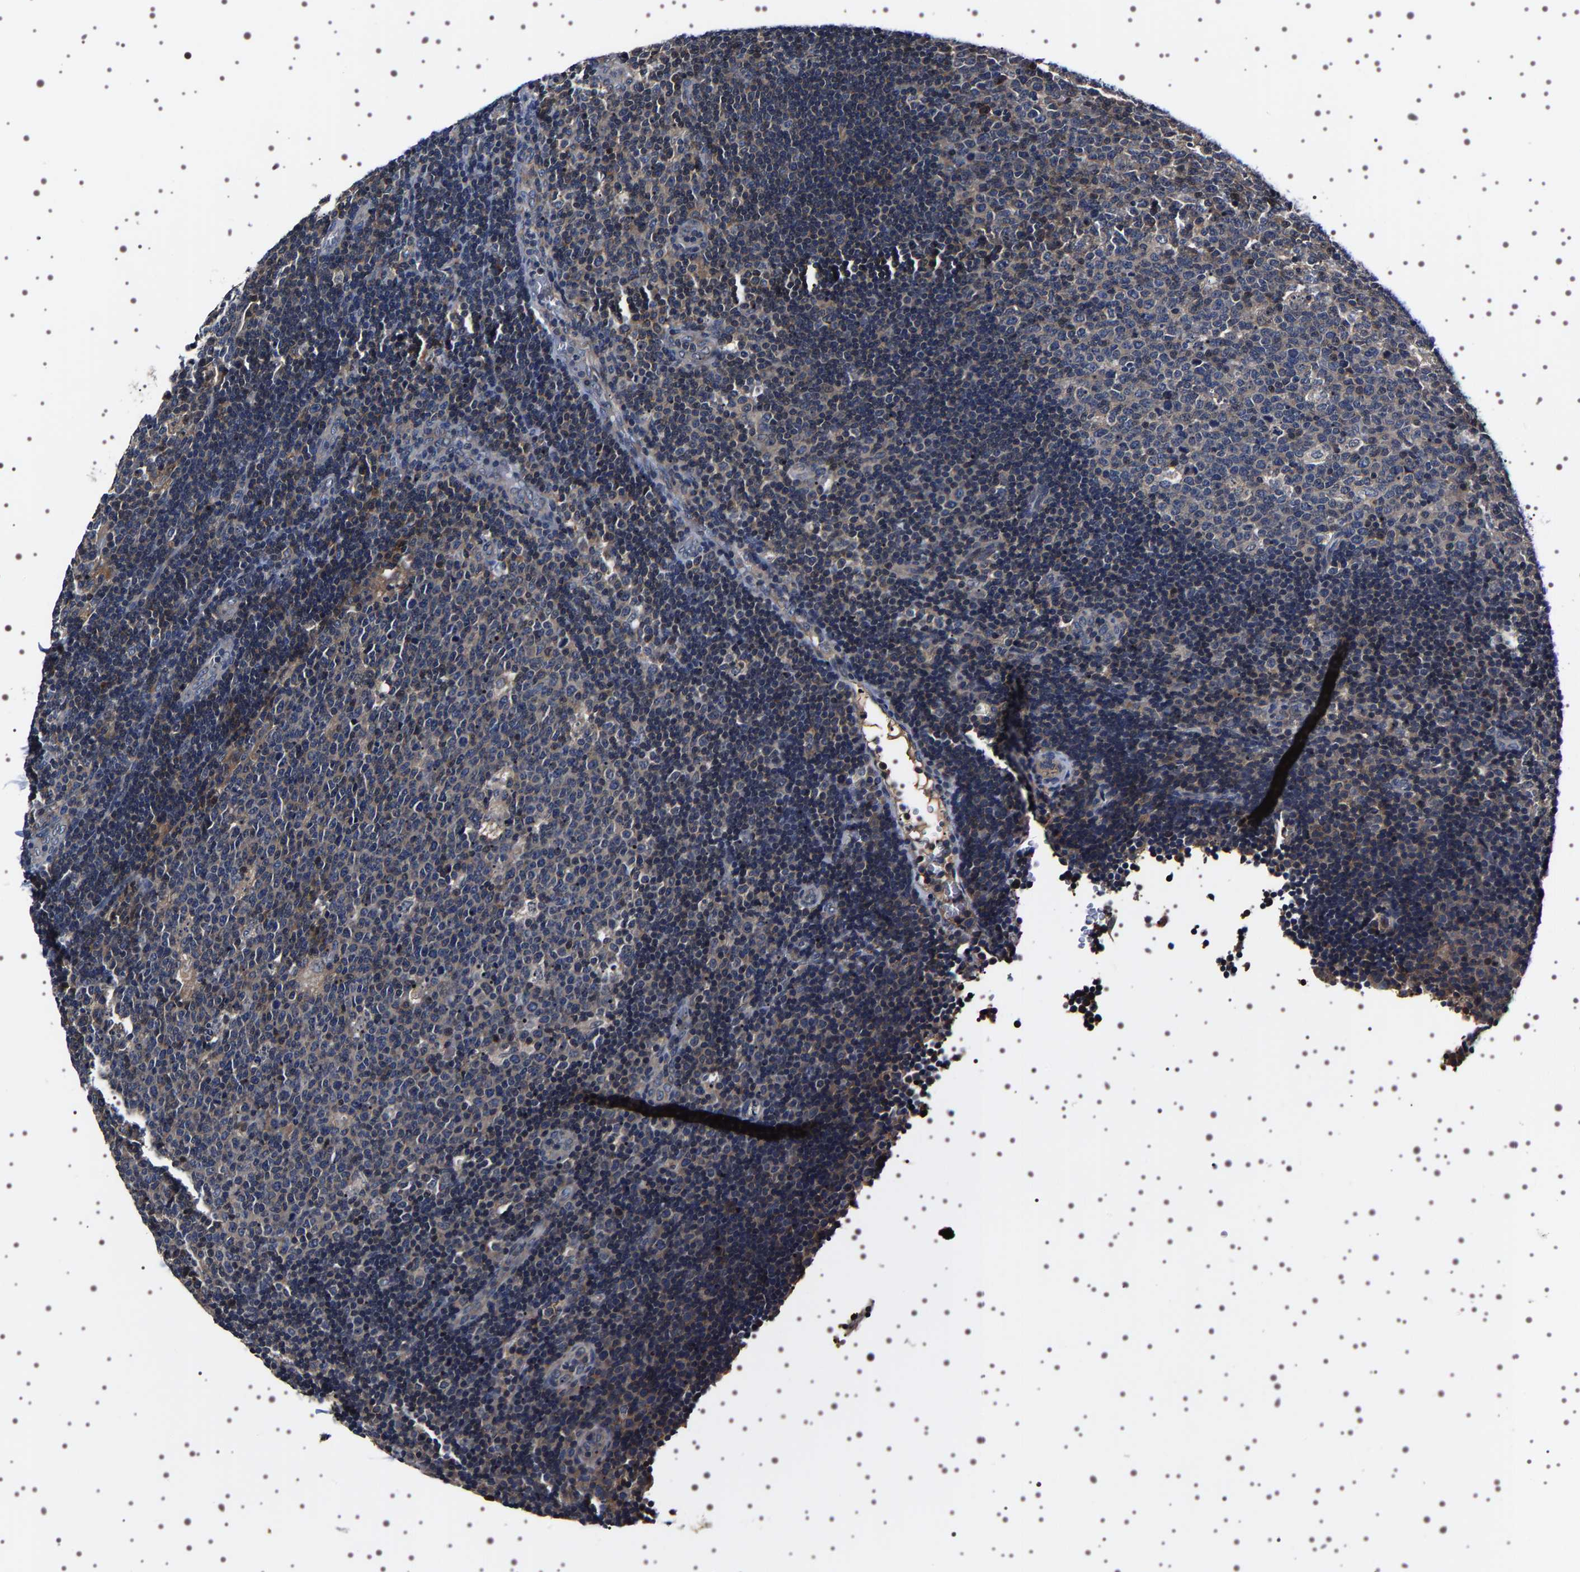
{"staining": {"intensity": "weak", "quantity": "<25%", "location": "cytoplasmic/membranous"}, "tissue": "lymph node", "cell_type": "Germinal center cells", "image_type": "normal", "snomed": [{"axis": "morphology", "description": "Normal tissue, NOS"}, {"axis": "topography", "description": "Lymph node"}, {"axis": "topography", "description": "Salivary gland"}], "caption": "This is a photomicrograph of immunohistochemistry (IHC) staining of normal lymph node, which shows no staining in germinal center cells.", "gene": "TARBP1", "patient": {"sex": "male", "age": 8}}